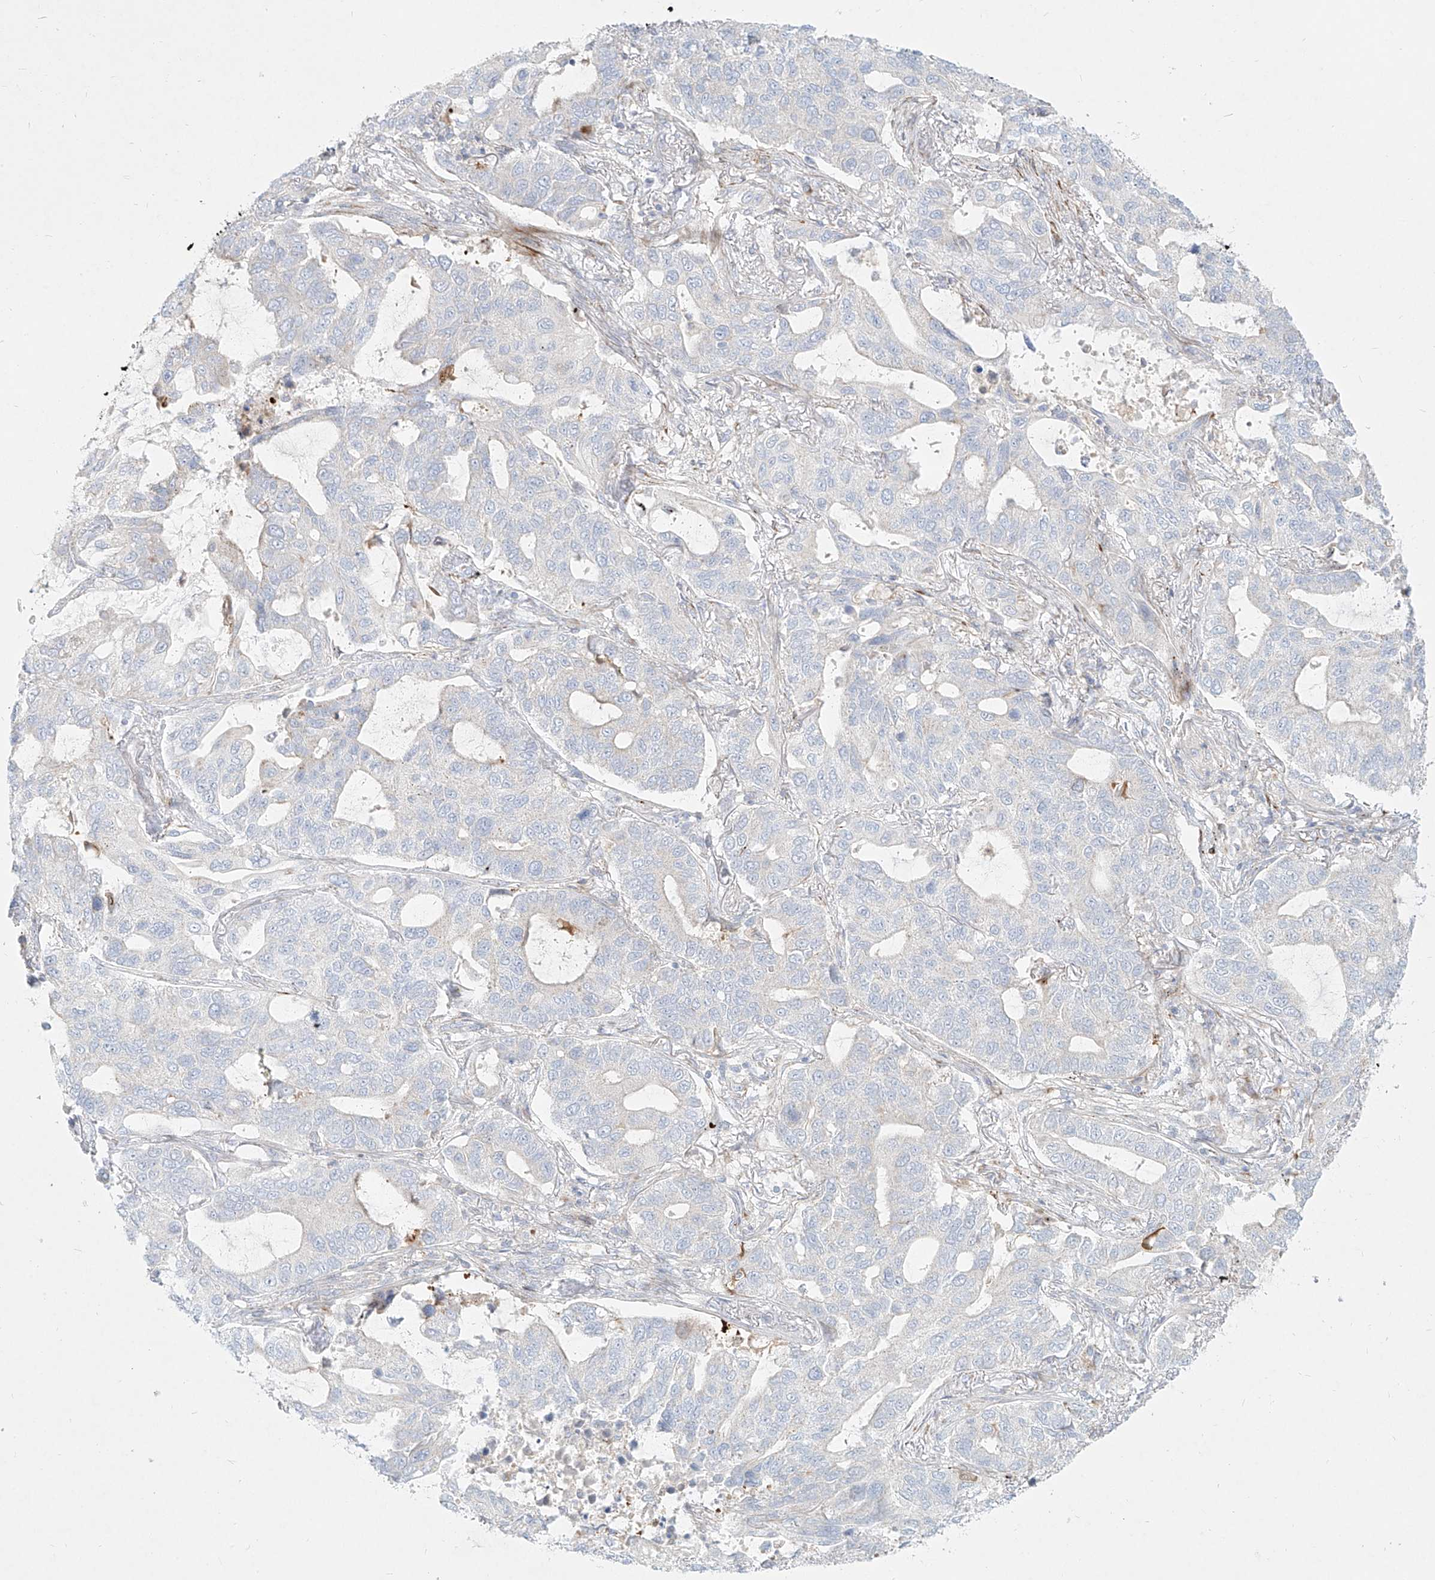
{"staining": {"intensity": "negative", "quantity": "none", "location": "none"}, "tissue": "lung cancer", "cell_type": "Tumor cells", "image_type": "cancer", "snomed": [{"axis": "morphology", "description": "Adenocarcinoma, NOS"}, {"axis": "topography", "description": "Lung"}], "caption": "Tumor cells are negative for brown protein staining in lung cancer. (Immunohistochemistry (ihc), brightfield microscopy, high magnification).", "gene": "MTX2", "patient": {"sex": "male", "age": 64}}